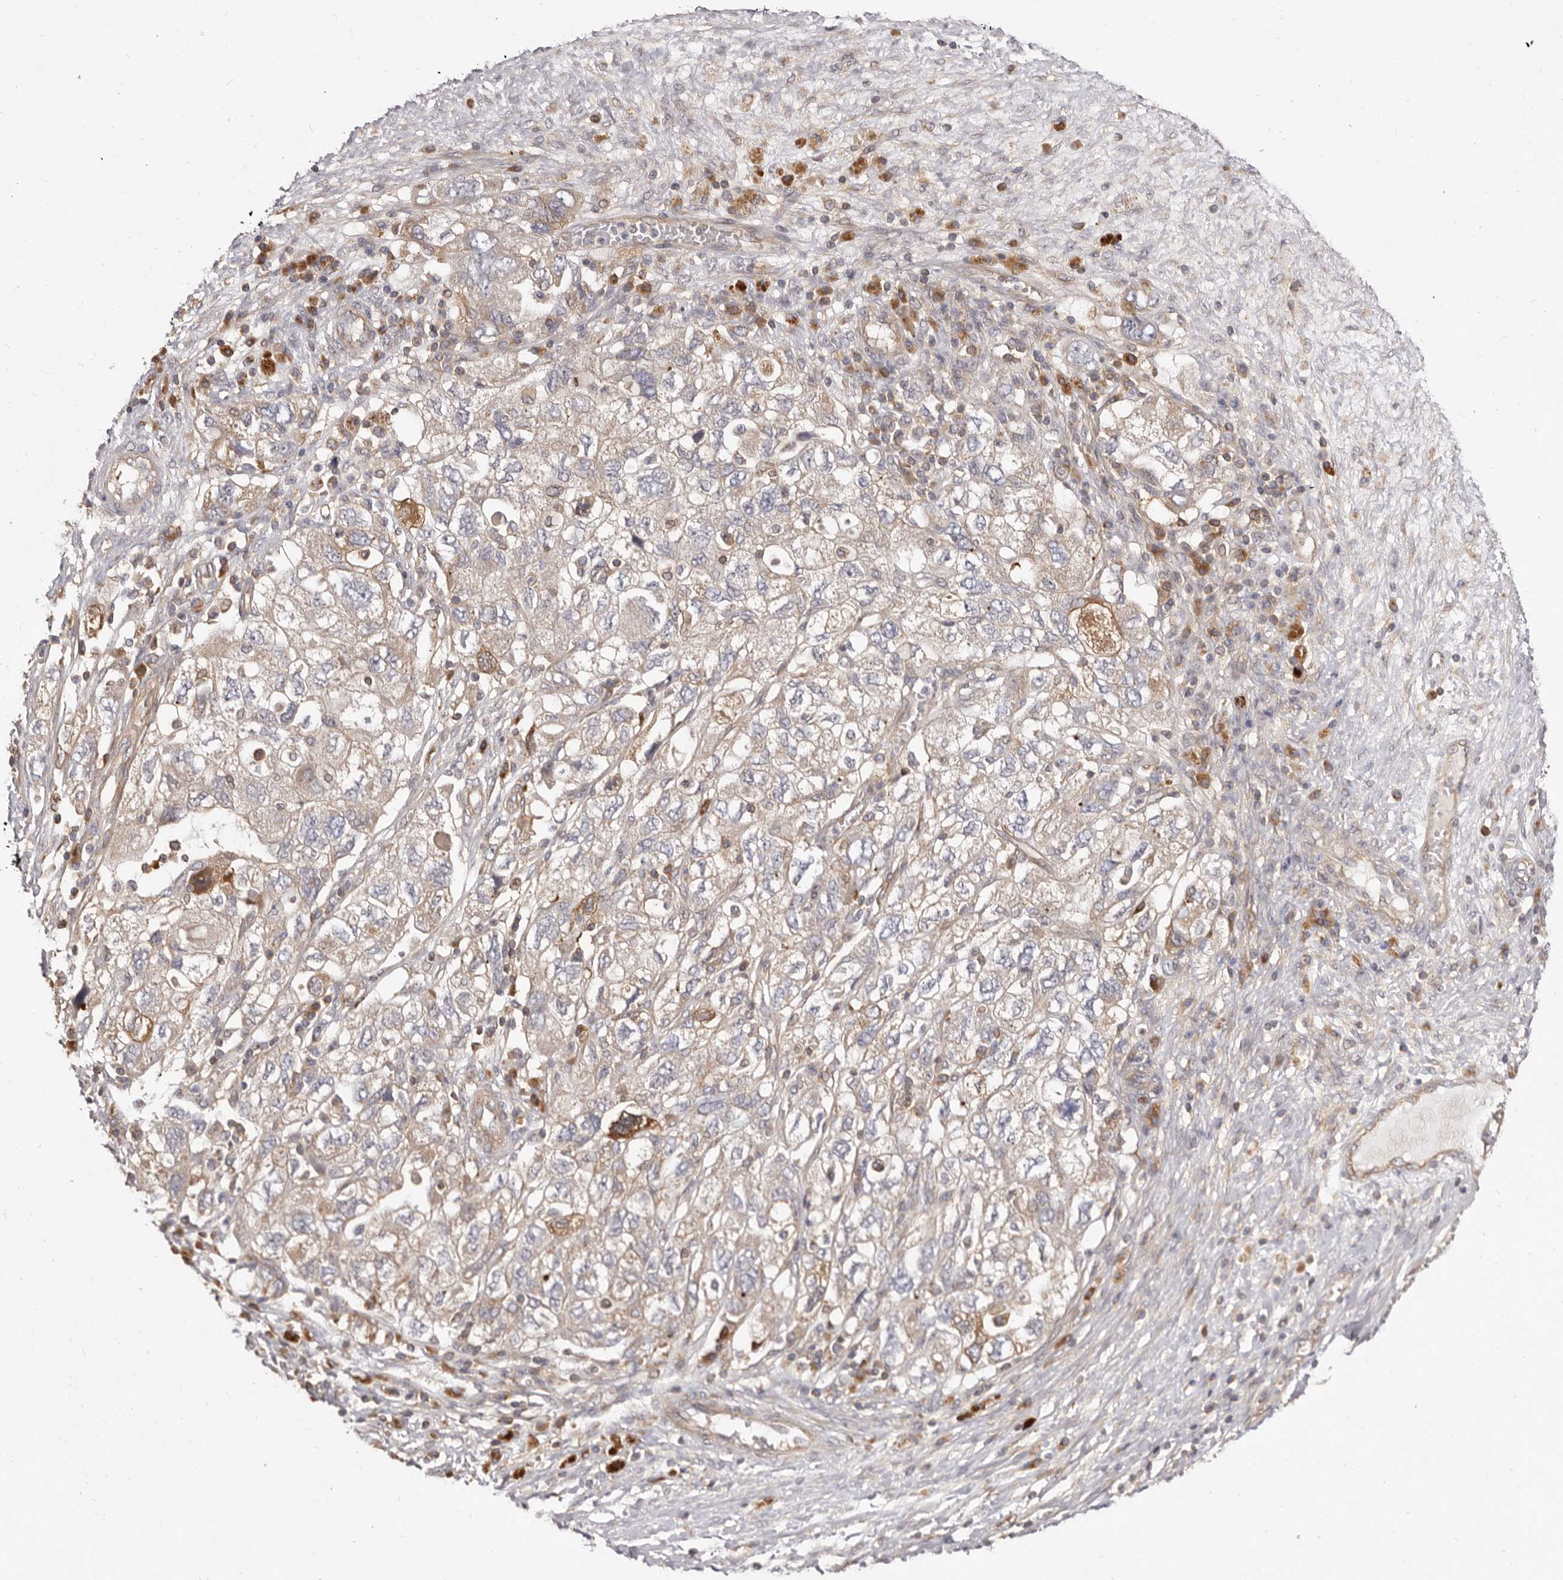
{"staining": {"intensity": "weak", "quantity": "25%-75%", "location": "cytoplasmic/membranous"}, "tissue": "ovarian cancer", "cell_type": "Tumor cells", "image_type": "cancer", "snomed": [{"axis": "morphology", "description": "Carcinoma, NOS"}, {"axis": "morphology", "description": "Cystadenocarcinoma, serous, NOS"}, {"axis": "topography", "description": "Ovary"}], "caption": "An immunohistochemistry photomicrograph of neoplastic tissue is shown. Protein staining in brown shows weak cytoplasmic/membranous positivity in ovarian cancer within tumor cells. (Brightfield microscopy of DAB IHC at high magnification).", "gene": "ADAMTS20", "patient": {"sex": "female", "age": 69}}